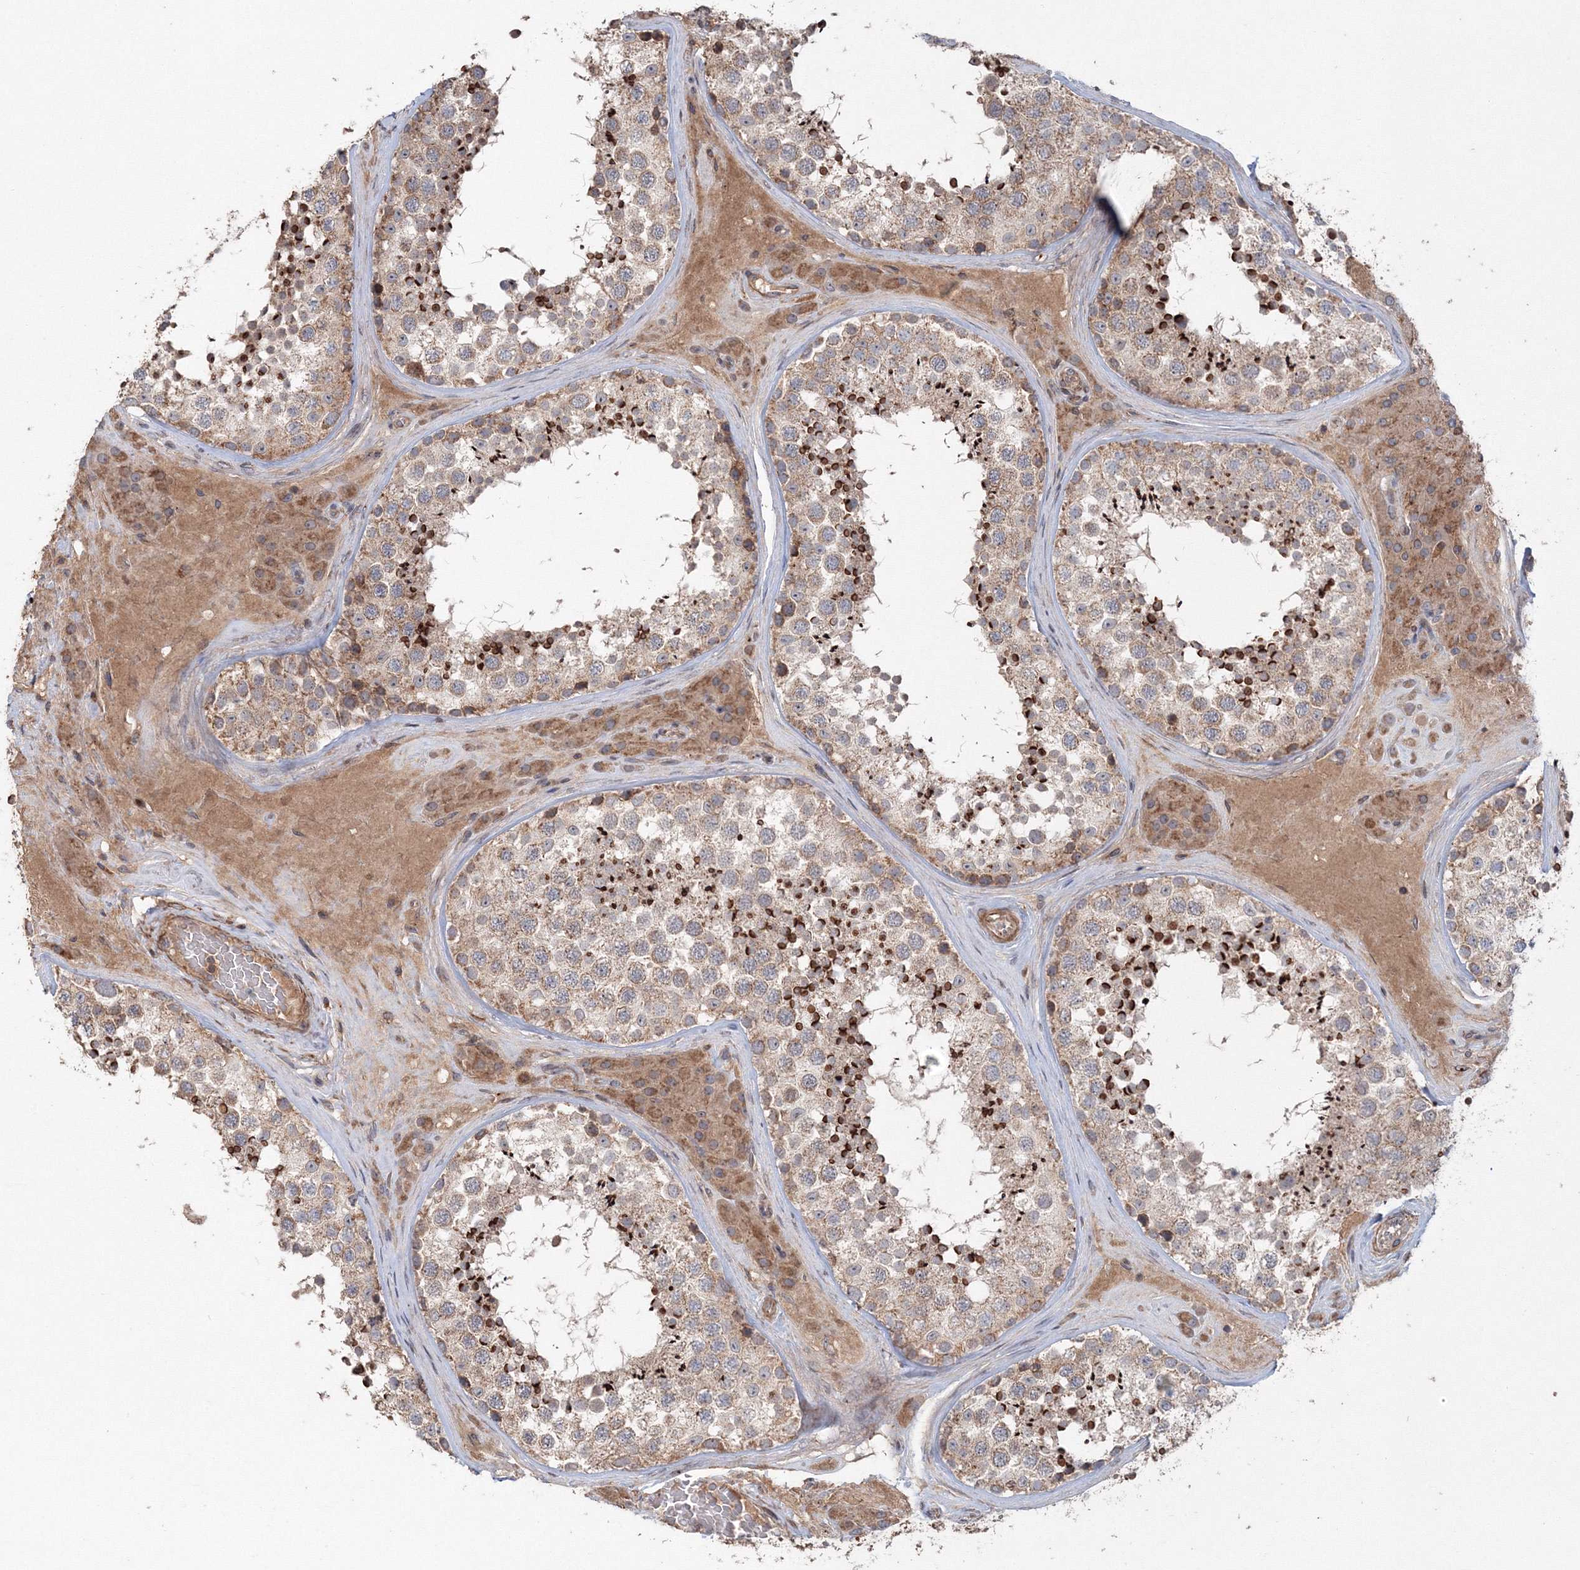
{"staining": {"intensity": "strong", "quantity": "25%-75%", "location": "cytoplasmic/membranous"}, "tissue": "testis", "cell_type": "Cells in seminiferous ducts", "image_type": "normal", "snomed": [{"axis": "morphology", "description": "Normal tissue, NOS"}, {"axis": "topography", "description": "Testis"}], "caption": "Brown immunohistochemical staining in normal testis exhibits strong cytoplasmic/membranous staining in approximately 25%-75% of cells in seminiferous ducts.", "gene": "NOA1", "patient": {"sex": "male", "age": 46}}